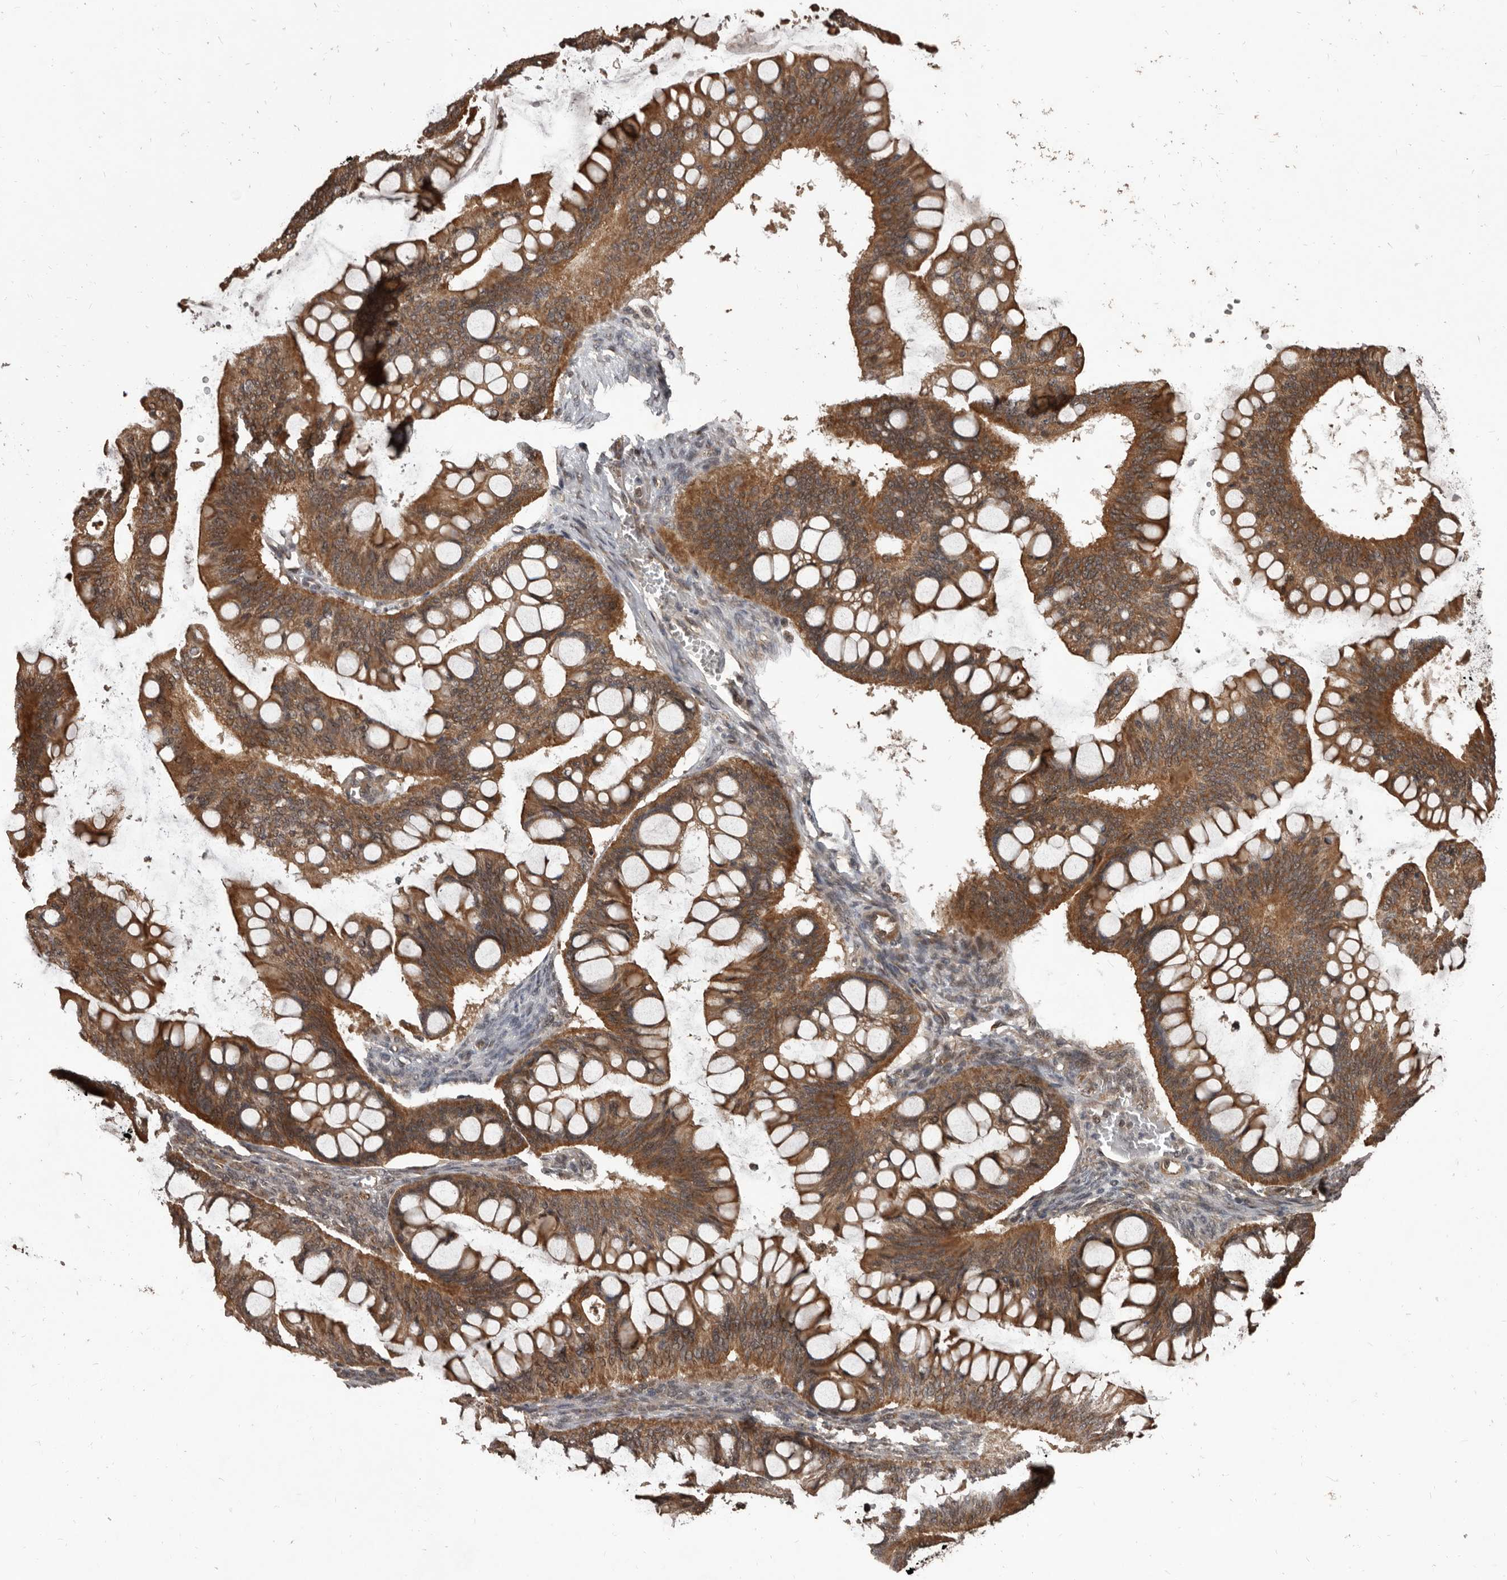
{"staining": {"intensity": "moderate", "quantity": ">75%", "location": "cytoplasmic/membranous,nuclear"}, "tissue": "ovarian cancer", "cell_type": "Tumor cells", "image_type": "cancer", "snomed": [{"axis": "morphology", "description": "Cystadenocarcinoma, mucinous, NOS"}, {"axis": "topography", "description": "Ovary"}], "caption": "Immunohistochemistry (IHC) (DAB (3,3'-diaminobenzidine)) staining of human mucinous cystadenocarcinoma (ovarian) demonstrates moderate cytoplasmic/membranous and nuclear protein staining in approximately >75% of tumor cells. (DAB (3,3'-diaminobenzidine) IHC with brightfield microscopy, high magnification).", "gene": "AHR", "patient": {"sex": "female", "age": 73}}